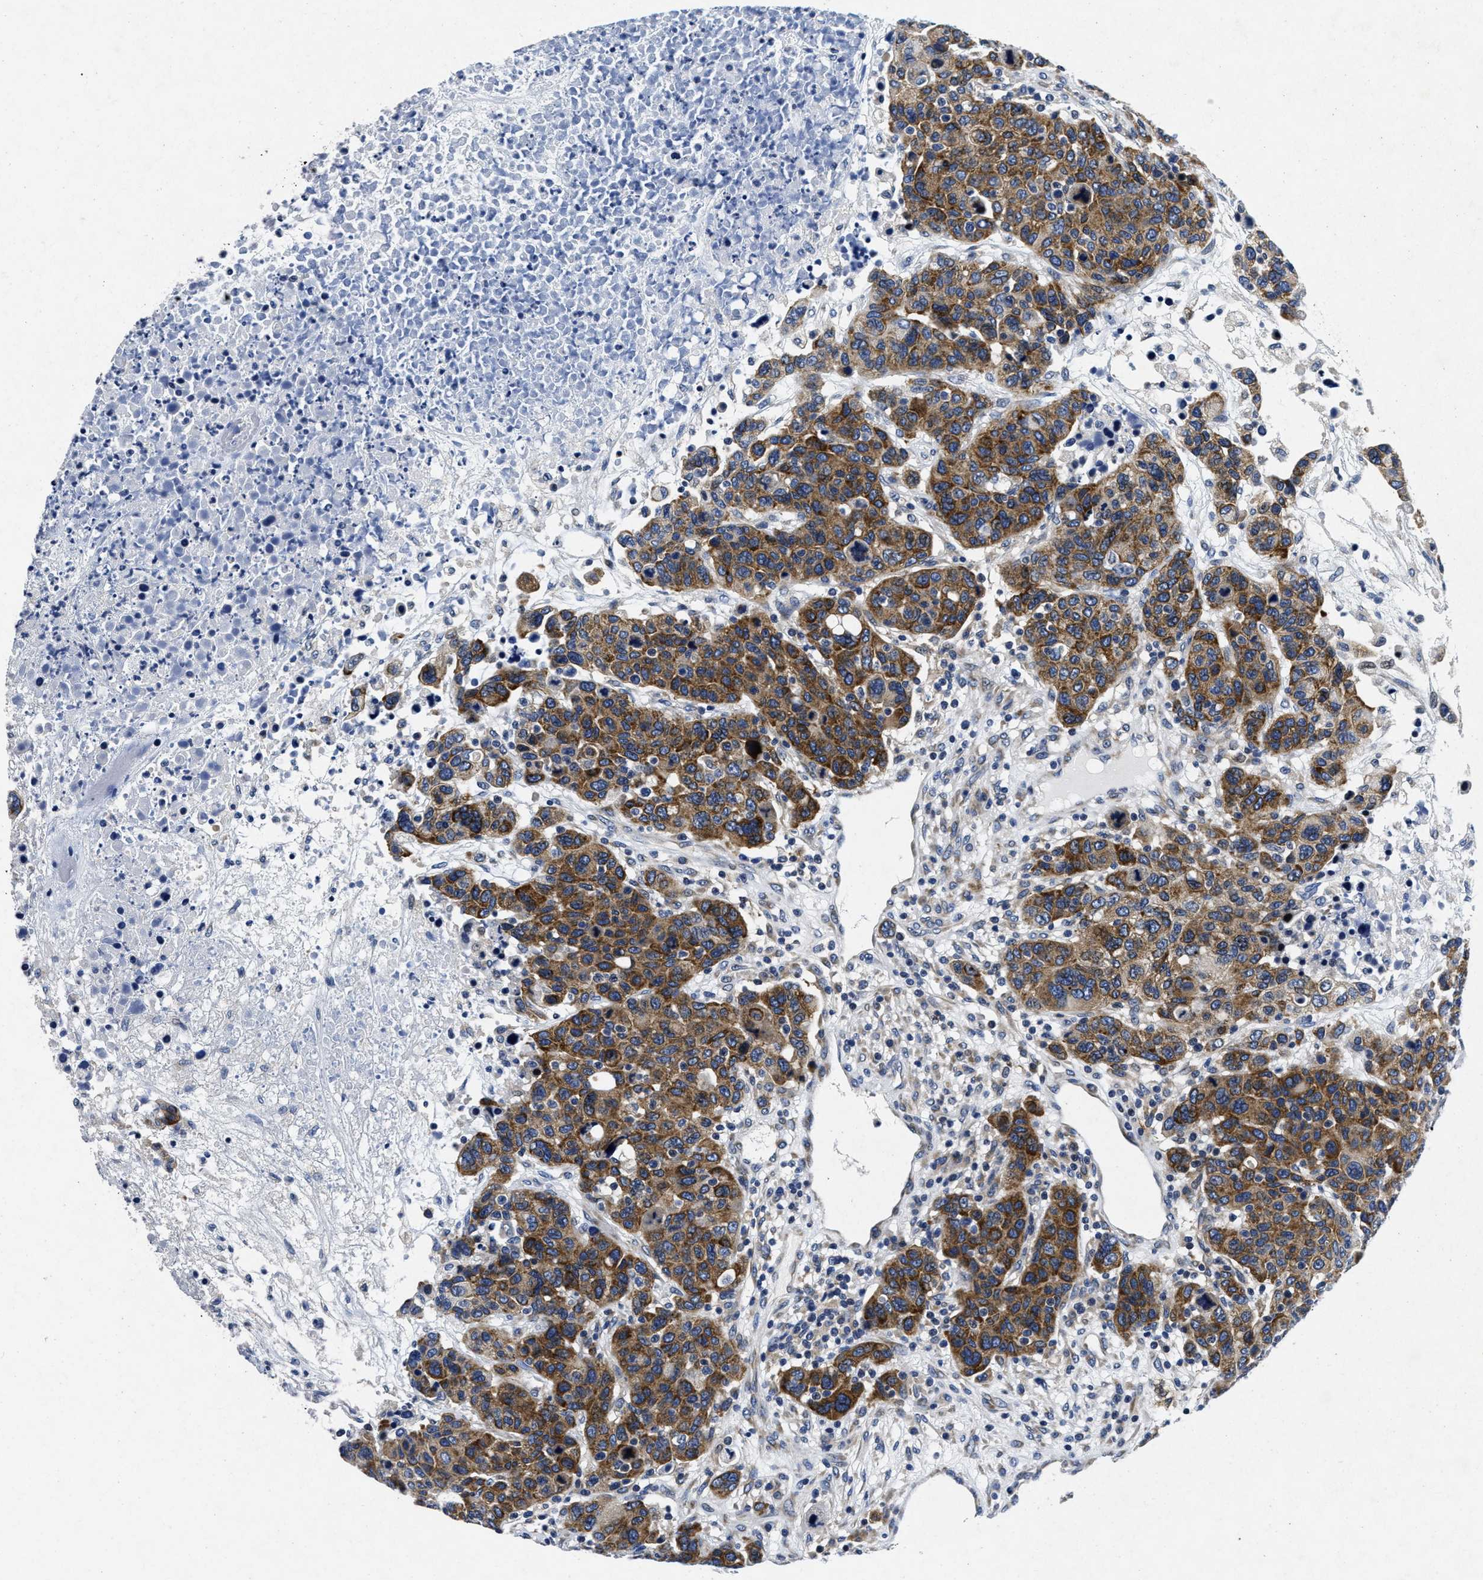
{"staining": {"intensity": "moderate", "quantity": ">75%", "location": "cytoplasmic/membranous"}, "tissue": "breast cancer", "cell_type": "Tumor cells", "image_type": "cancer", "snomed": [{"axis": "morphology", "description": "Duct carcinoma"}, {"axis": "topography", "description": "Breast"}], "caption": "DAB (3,3'-diaminobenzidine) immunohistochemical staining of breast cancer (invasive ductal carcinoma) exhibits moderate cytoplasmic/membranous protein staining in approximately >75% of tumor cells. The staining was performed using DAB (3,3'-diaminobenzidine) to visualize the protein expression in brown, while the nuclei were stained in blue with hematoxylin (Magnification: 20x).", "gene": "LAD1", "patient": {"sex": "female", "age": 37}}